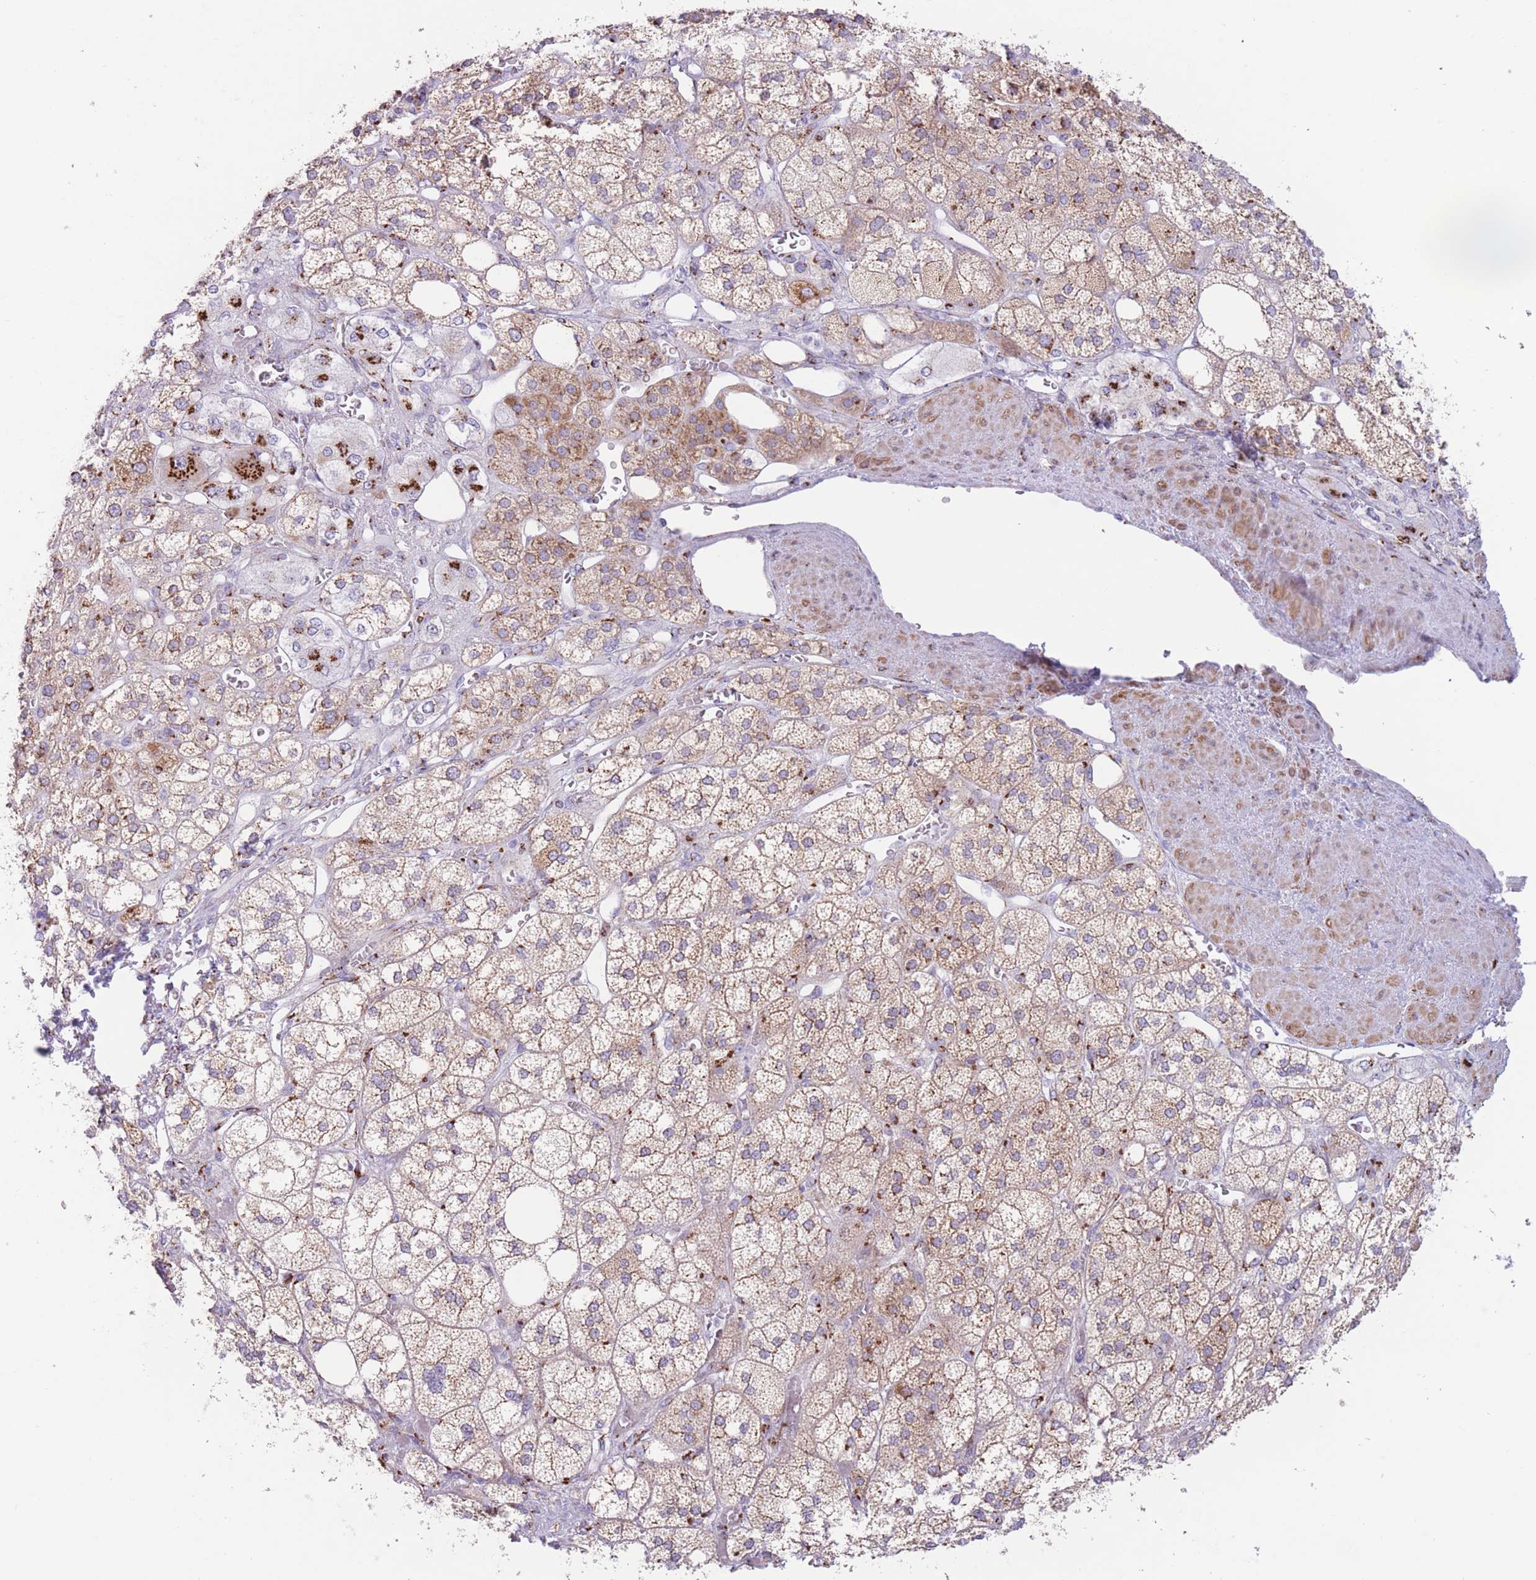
{"staining": {"intensity": "strong", "quantity": "25%-75%", "location": "cytoplasmic/membranous"}, "tissue": "adrenal gland", "cell_type": "Glandular cells", "image_type": "normal", "snomed": [{"axis": "morphology", "description": "Normal tissue, NOS"}, {"axis": "topography", "description": "Adrenal gland"}], "caption": "Strong cytoplasmic/membranous expression is identified in about 25%-75% of glandular cells in normal adrenal gland.", "gene": "MPND", "patient": {"sex": "male", "age": 61}}